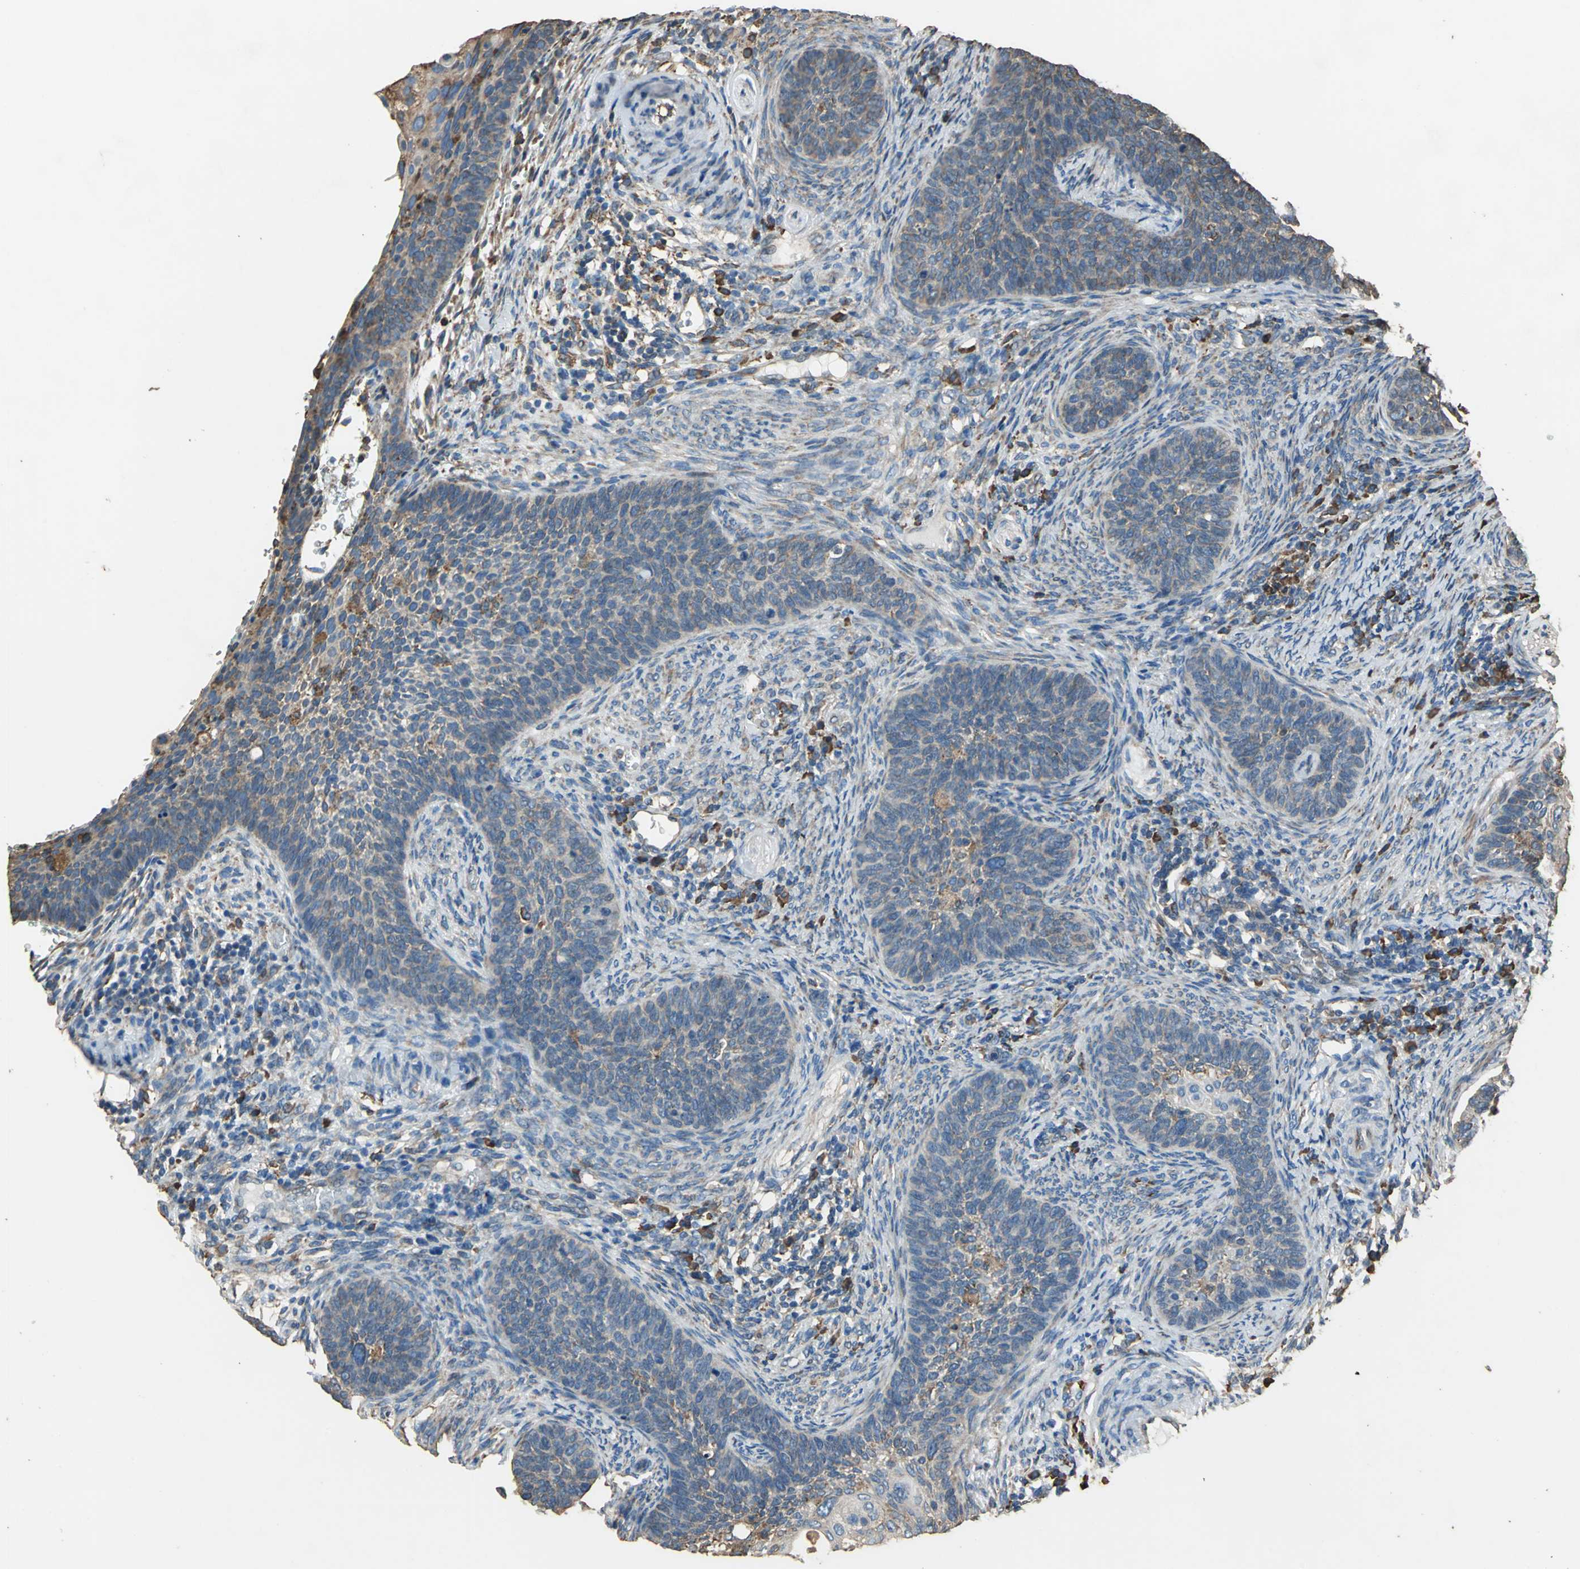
{"staining": {"intensity": "moderate", "quantity": "25%-75%", "location": "cytoplasmic/membranous"}, "tissue": "cervical cancer", "cell_type": "Tumor cells", "image_type": "cancer", "snomed": [{"axis": "morphology", "description": "Squamous cell carcinoma, NOS"}, {"axis": "topography", "description": "Cervix"}], "caption": "Brown immunohistochemical staining in human cervical cancer (squamous cell carcinoma) shows moderate cytoplasmic/membranous positivity in about 25%-75% of tumor cells.", "gene": "GPANK1", "patient": {"sex": "female", "age": 33}}